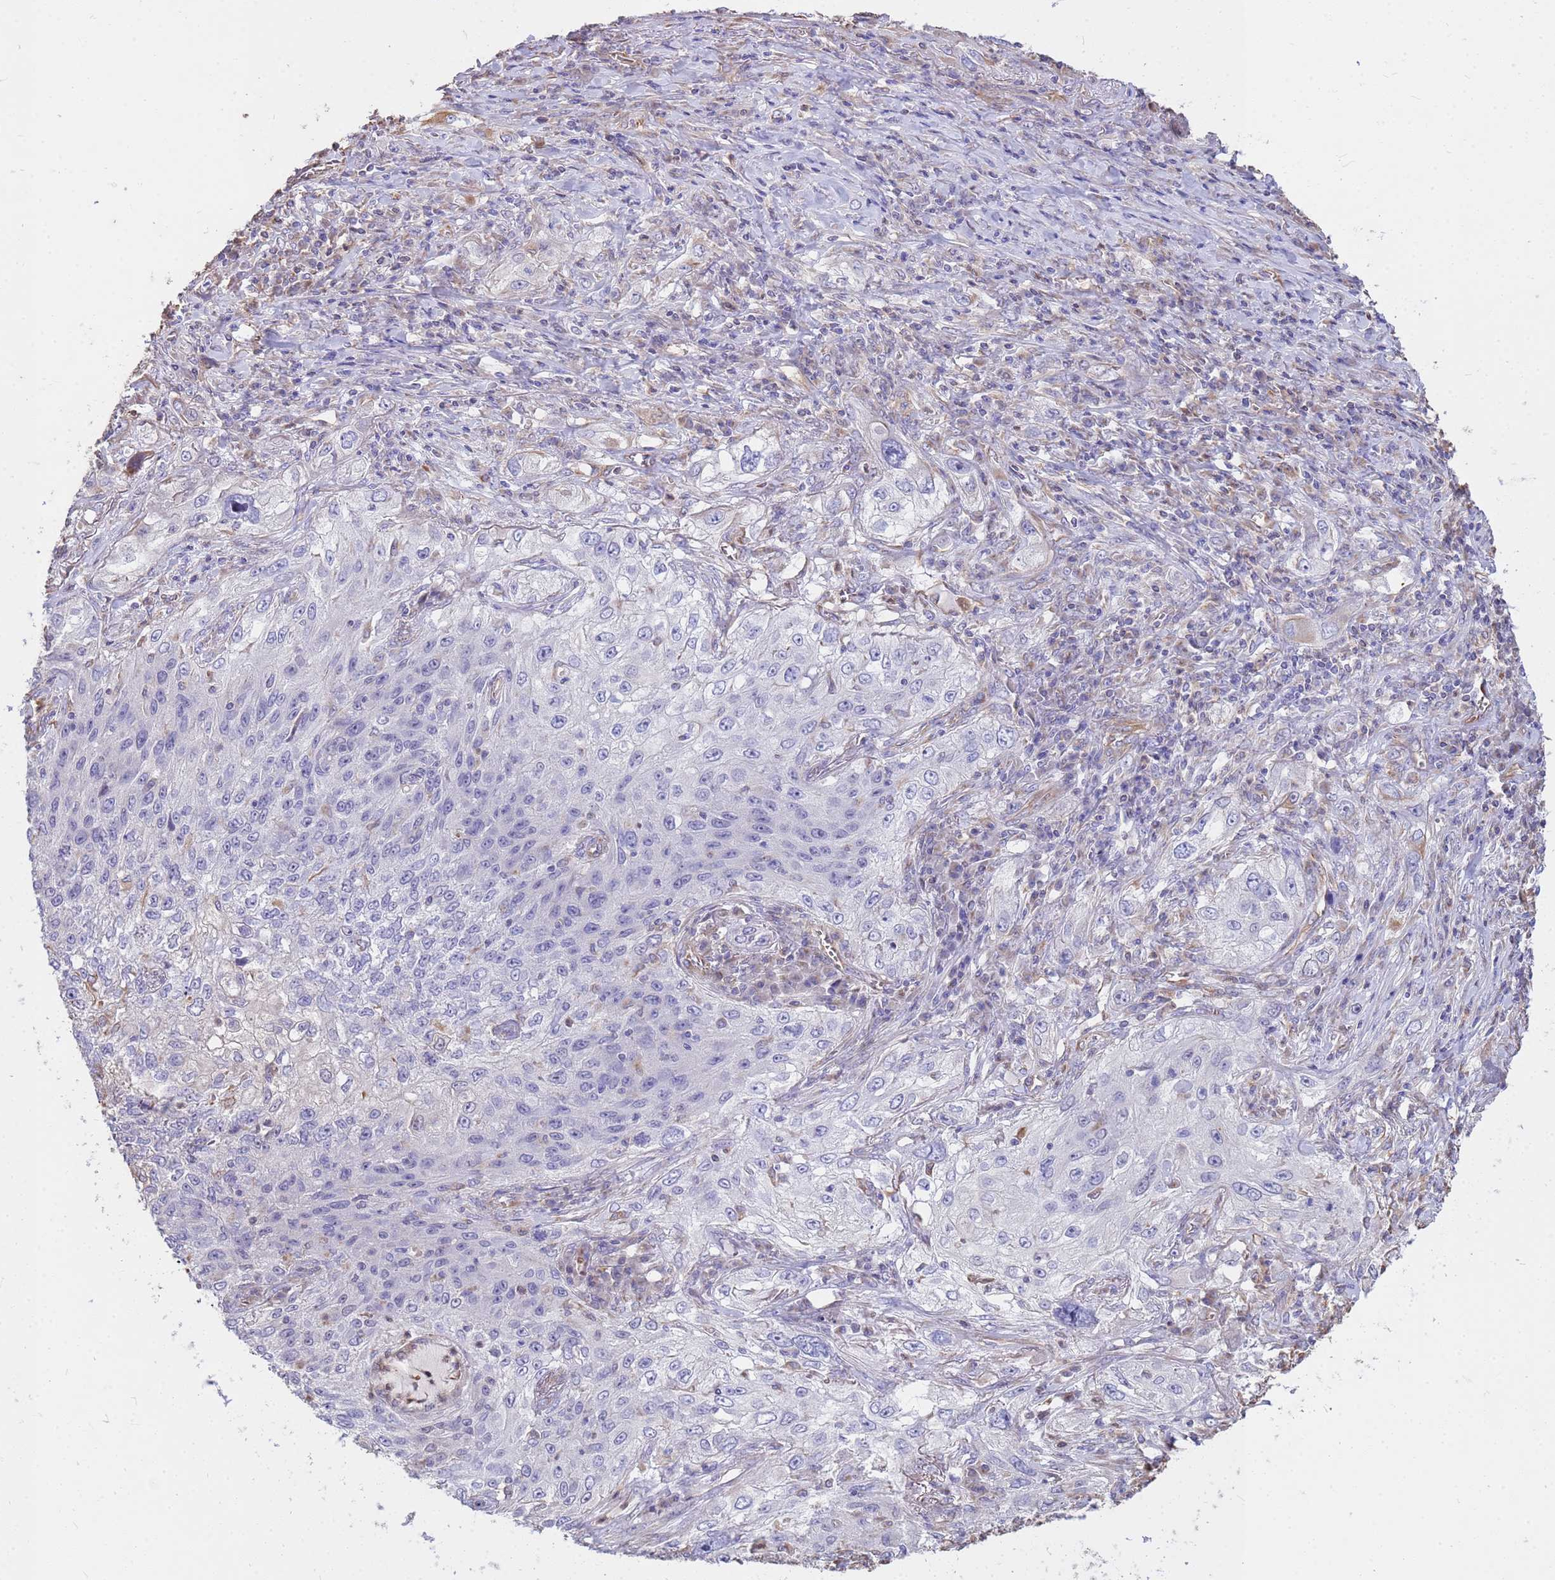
{"staining": {"intensity": "negative", "quantity": "none", "location": "none"}, "tissue": "lung cancer", "cell_type": "Tumor cells", "image_type": "cancer", "snomed": [{"axis": "morphology", "description": "Squamous cell carcinoma, NOS"}, {"axis": "topography", "description": "Lung"}], "caption": "Immunohistochemical staining of squamous cell carcinoma (lung) reveals no significant positivity in tumor cells. (Stains: DAB immunohistochemistry with hematoxylin counter stain, Microscopy: brightfield microscopy at high magnification).", "gene": "TCEAL3", "patient": {"sex": "female", "age": 69}}